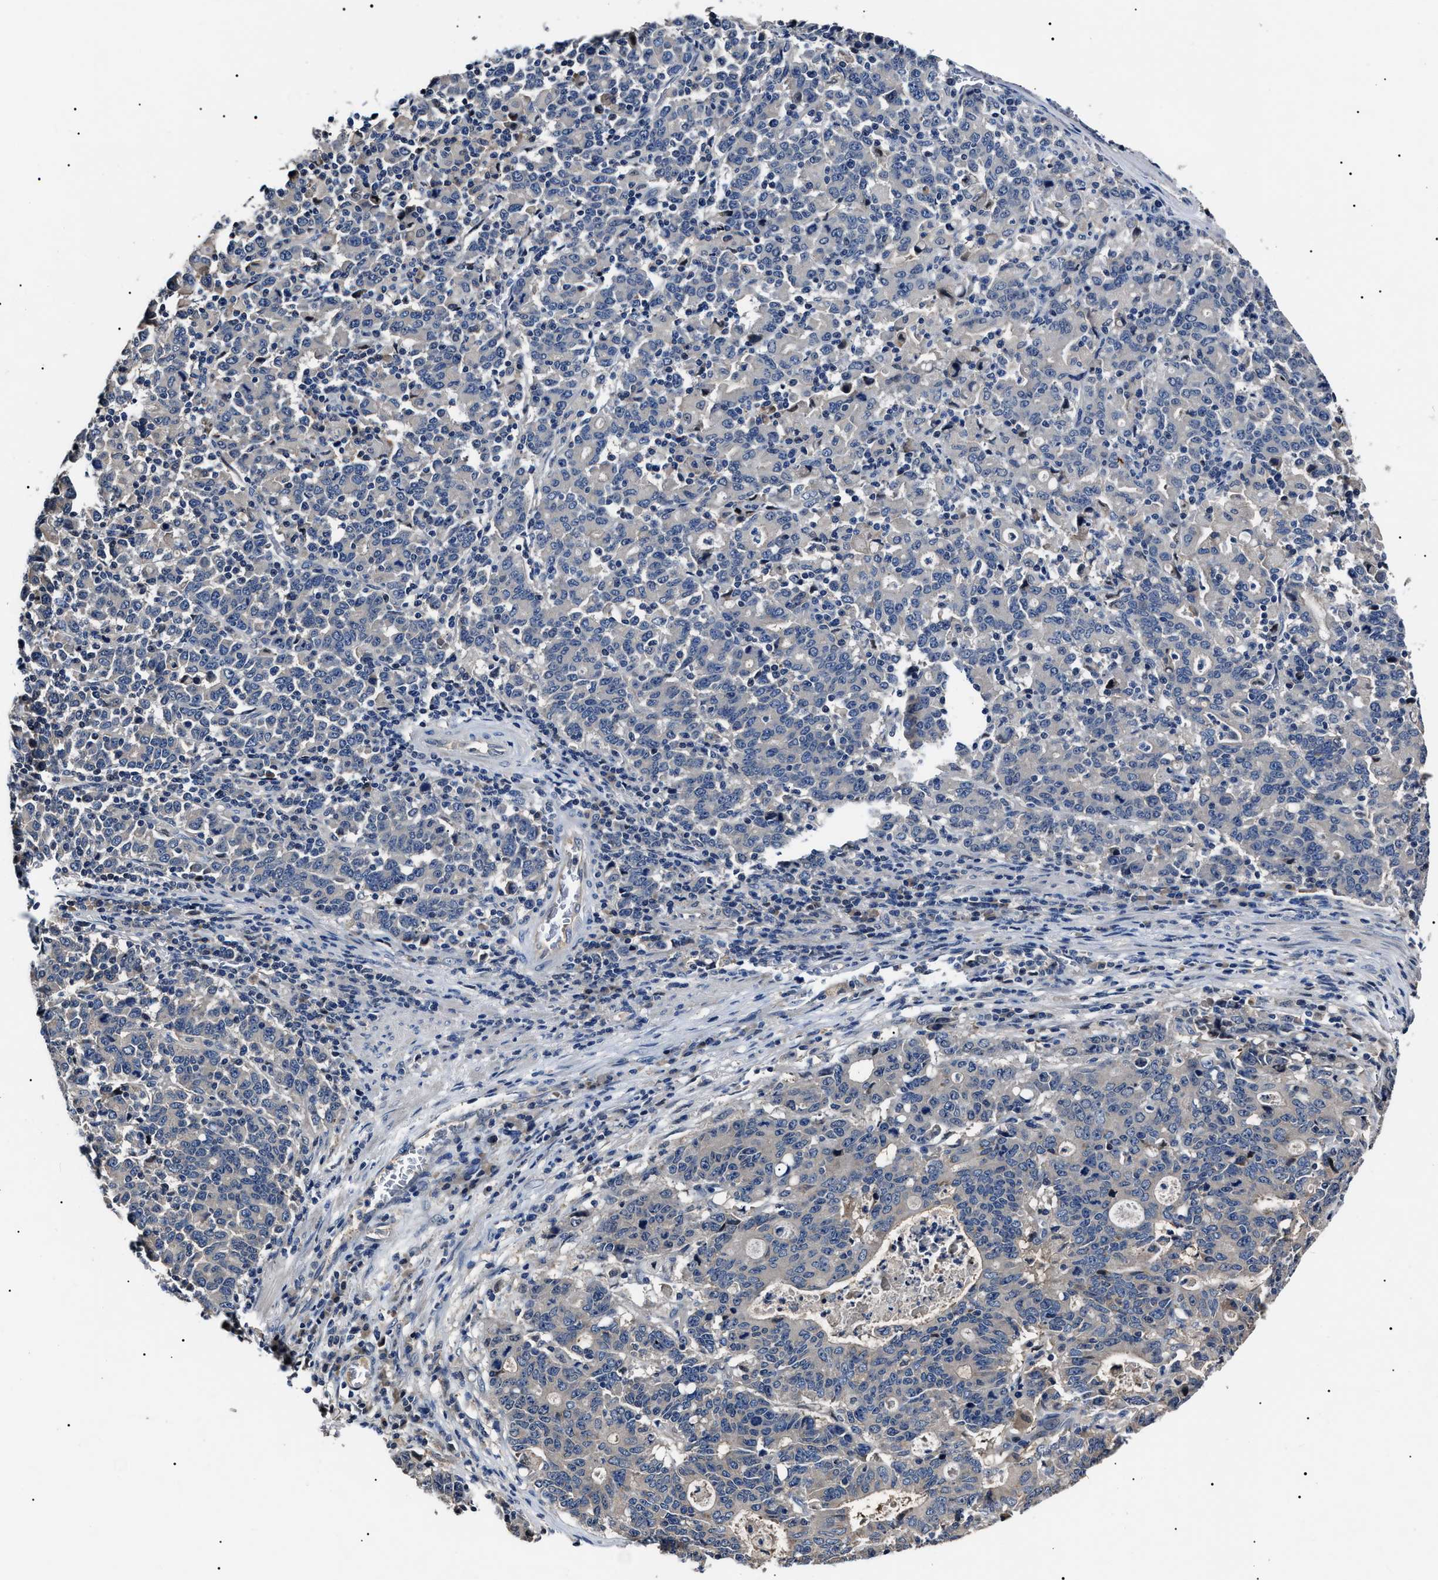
{"staining": {"intensity": "negative", "quantity": "none", "location": "none"}, "tissue": "stomach cancer", "cell_type": "Tumor cells", "image_type": "cancer", "snomed": [{"axis": "morphology", "description": "Adenocarcinoma, NOS"}, {"axis": "topography", "description": "Stomach, upper"}], "caption": "Tumor cells show no significant staining in stomach adenocarcinoma.", "gene": "IFT81", "patient": {"sex": "male", "age": 69}}